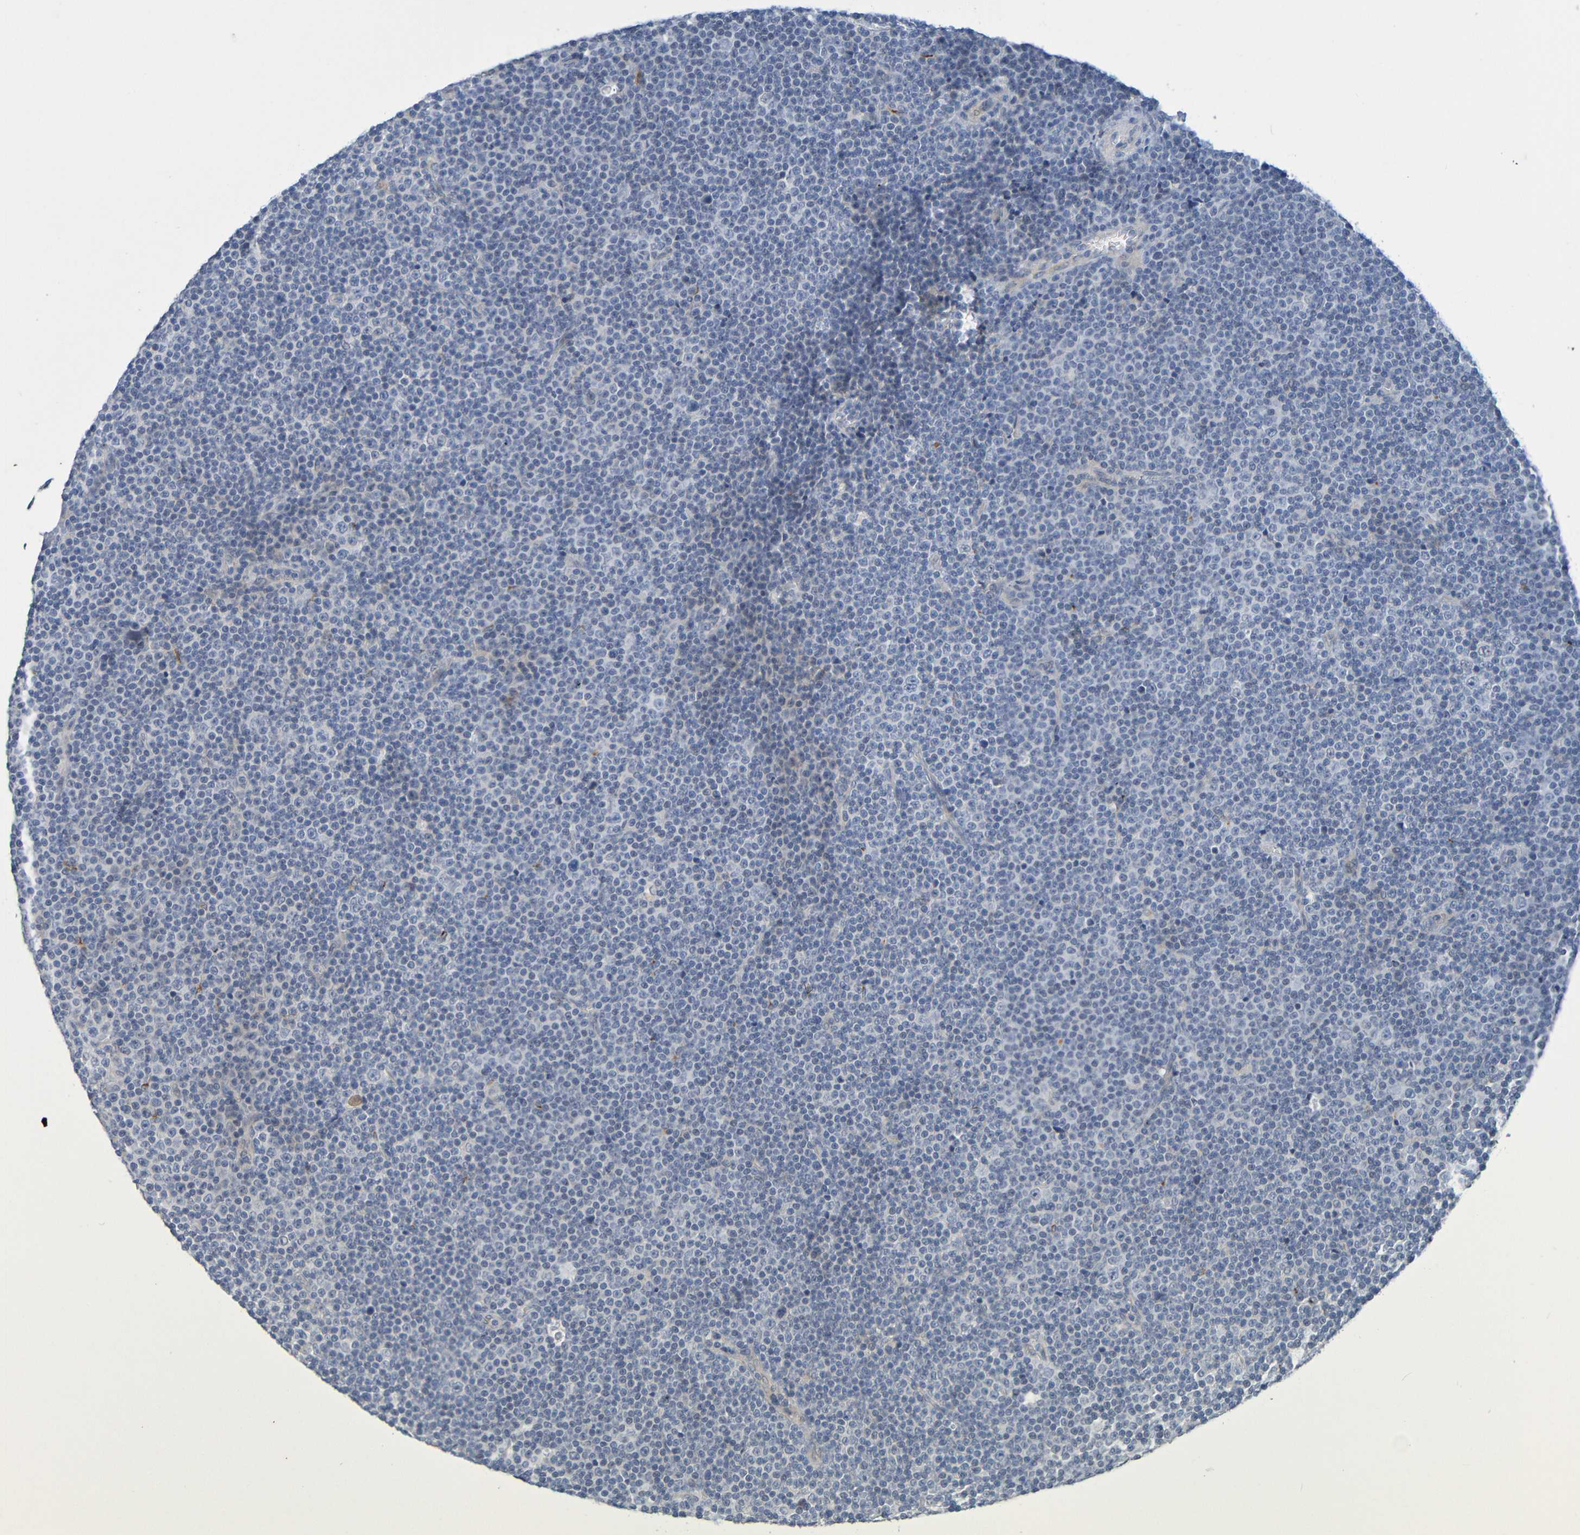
{"staining": {"intensity": "negative", "quantity": "none", "location": "none"}, "tissue": "lymphoma", "cell_type": "Tumor cells", "image_type": "cancer", "snomed": [{"axis": "morphology", "description": "Malignant lymphoma, non-Hodgkin's type, Low grade"}, {"axis": "topography", "description": "Lymph node"}], "caption": "Immunohistochemistry (IHC) micrograph of neoplastic tissue: human lymphoma stained with DAB exhibits no significant protein positivity in tumor cells. (DAB immunohistochemistry (IHC), high magnification).", "gene": "IL10", "patient": {"sex": "female", "age": 67}}